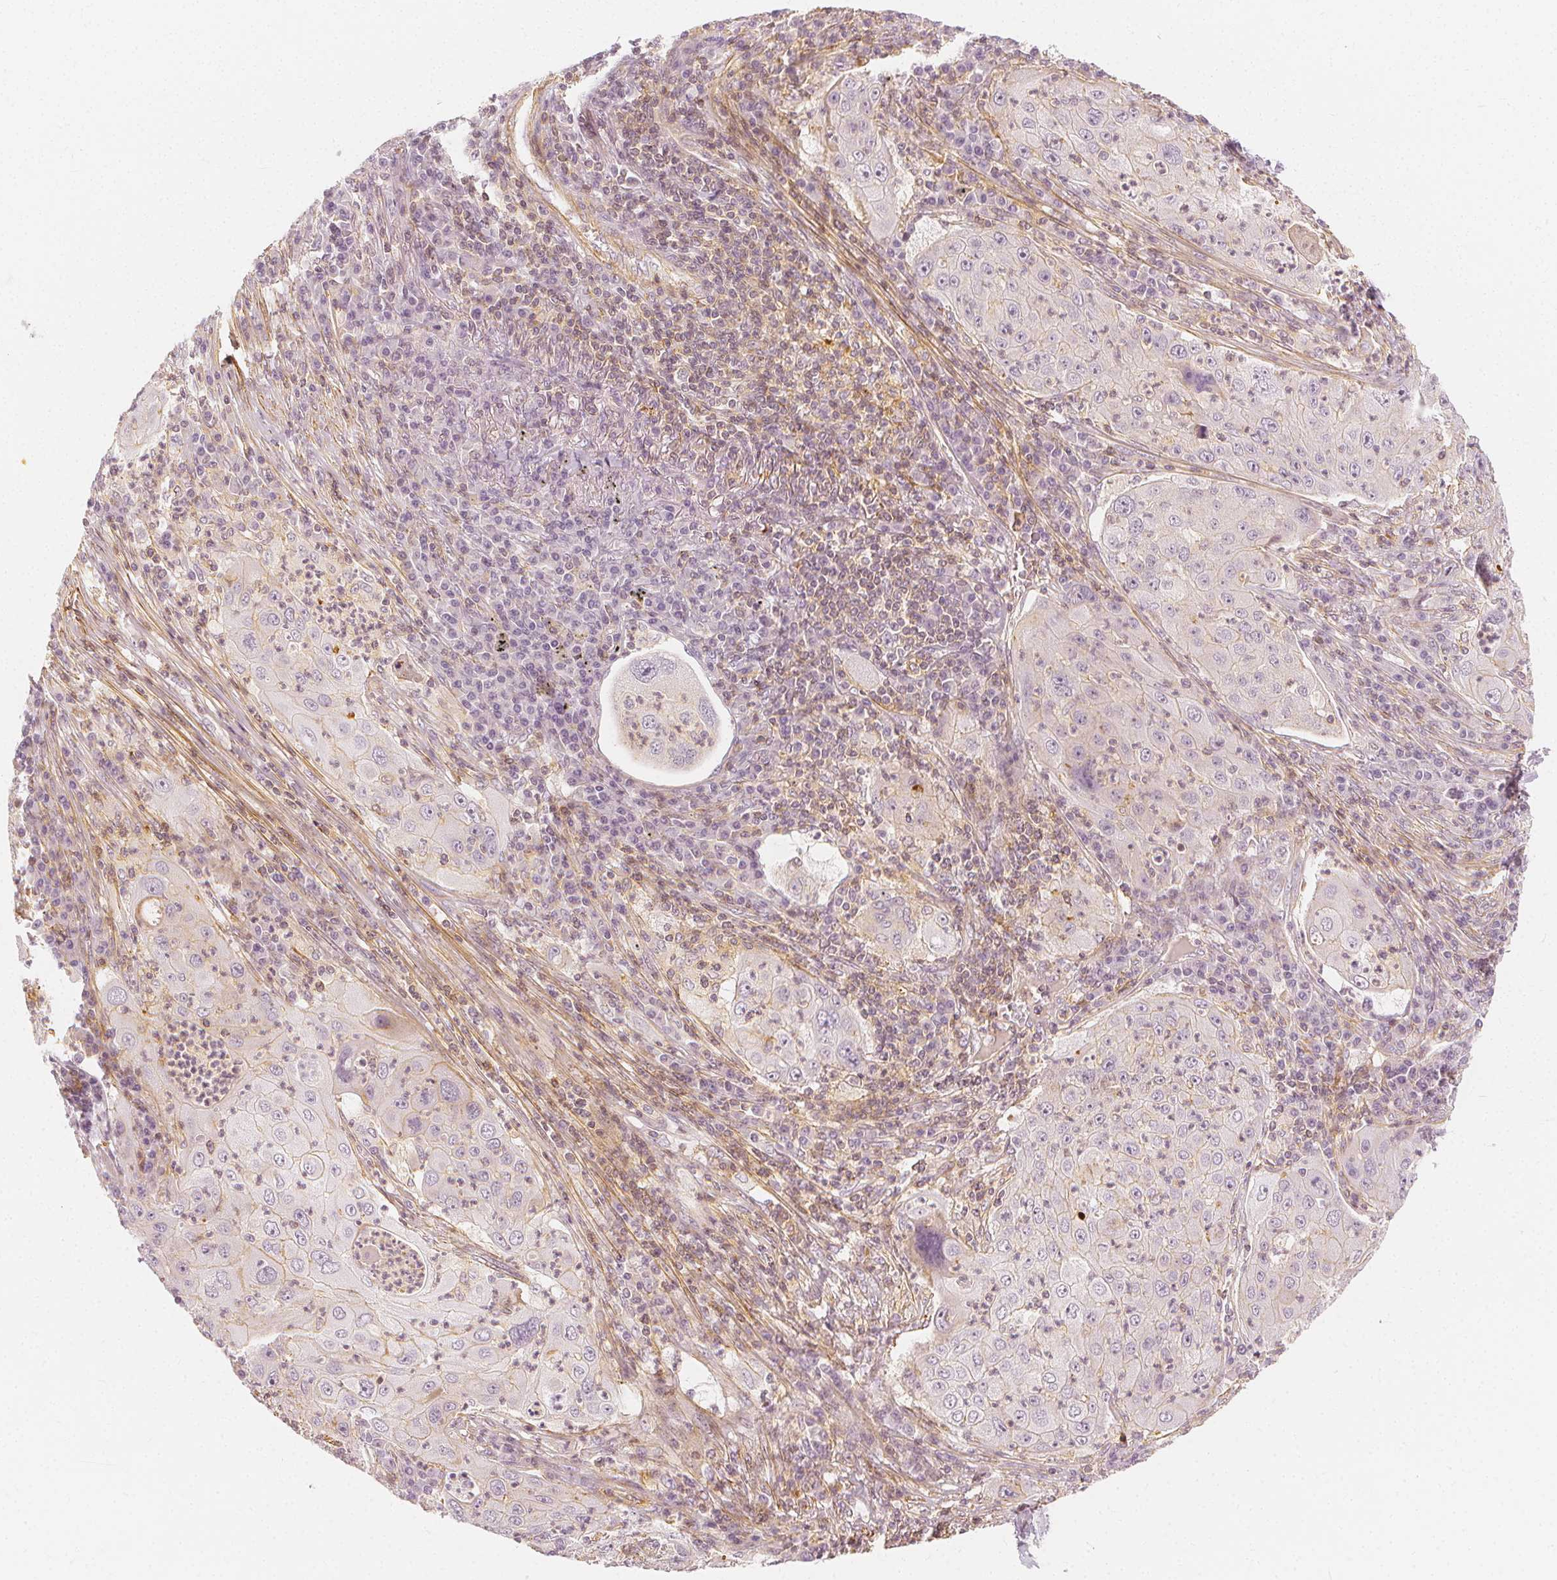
{"staining": {"intensity": "weak", "quantity": "<25%", "location": "cytoplasmic/membranous"}, "tissue": "lung cancer", "cell_type": "Tumor cells", "image_type": "cancer", "snomed": [{"axis": "morphology", "description": "Squamous cell carcinoma, NOS"}, {"axis": "topography", "description": "Lung"}], "caption": "DAB immunohistochemical staining of lung squamous cell carcinoma reveals no significant positivity in tumor cells.", "gene": "ARHGAP26", "patient": {"sex": "female", "age": 59}}